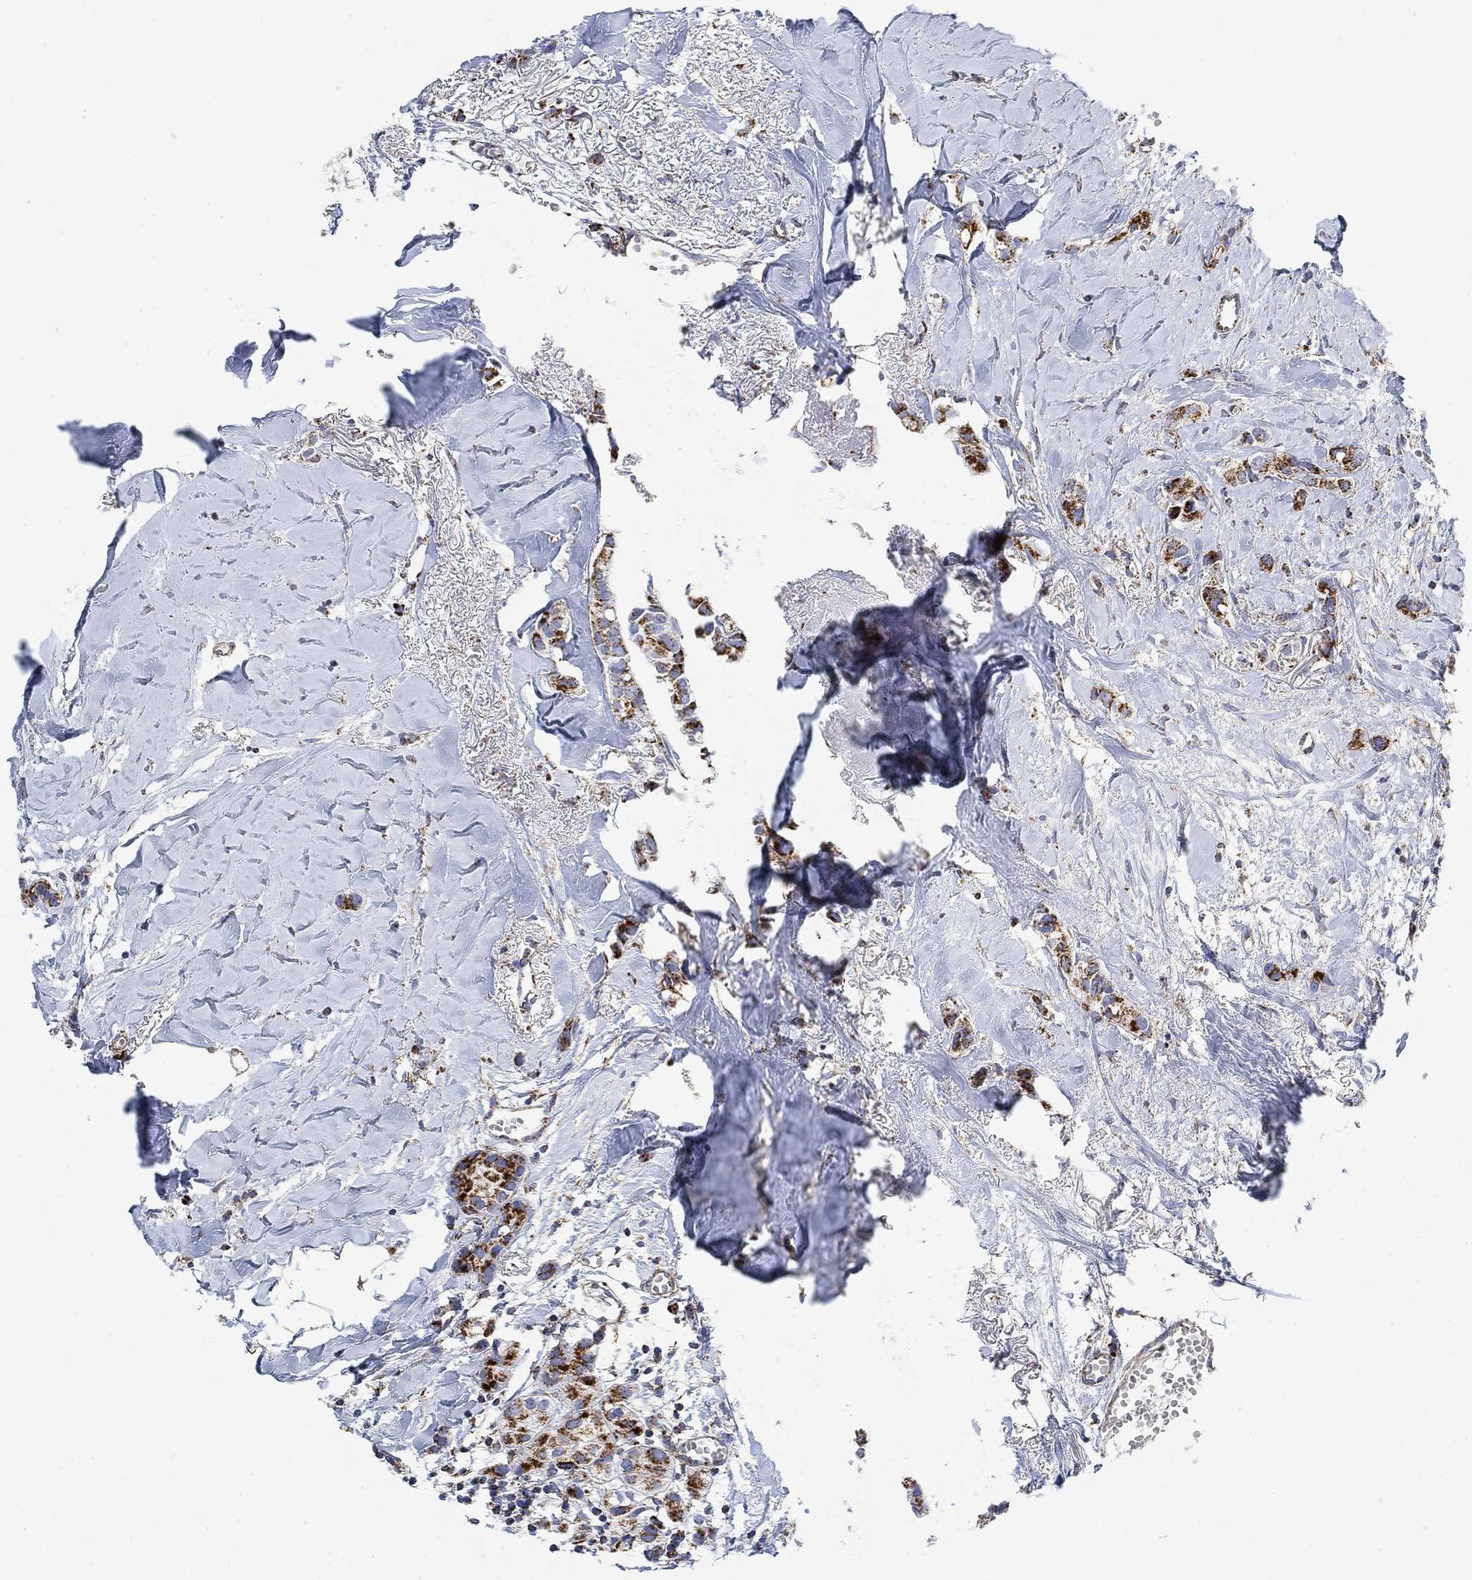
{"staining": {"intensity": "strong", "quantity": ">75%", "location": "cytoplasmic/membranous"}, "tissue": "breast cancer", "cell_type": "Tumor cells", "image_type": "cancer", "snomed": [{"axis": "morphology", "description": "Duct carcinoma"}, {"axis": "topography", "description": "Breast"}], "caption": "Brown immunohistochemical staining in human breast cancer demonstrates strong cytoplasmic/membranous positivity in about >75% of tumor cells.", "gene": "NDUFS3", "patient": {"sex": "female", "age": 85}}